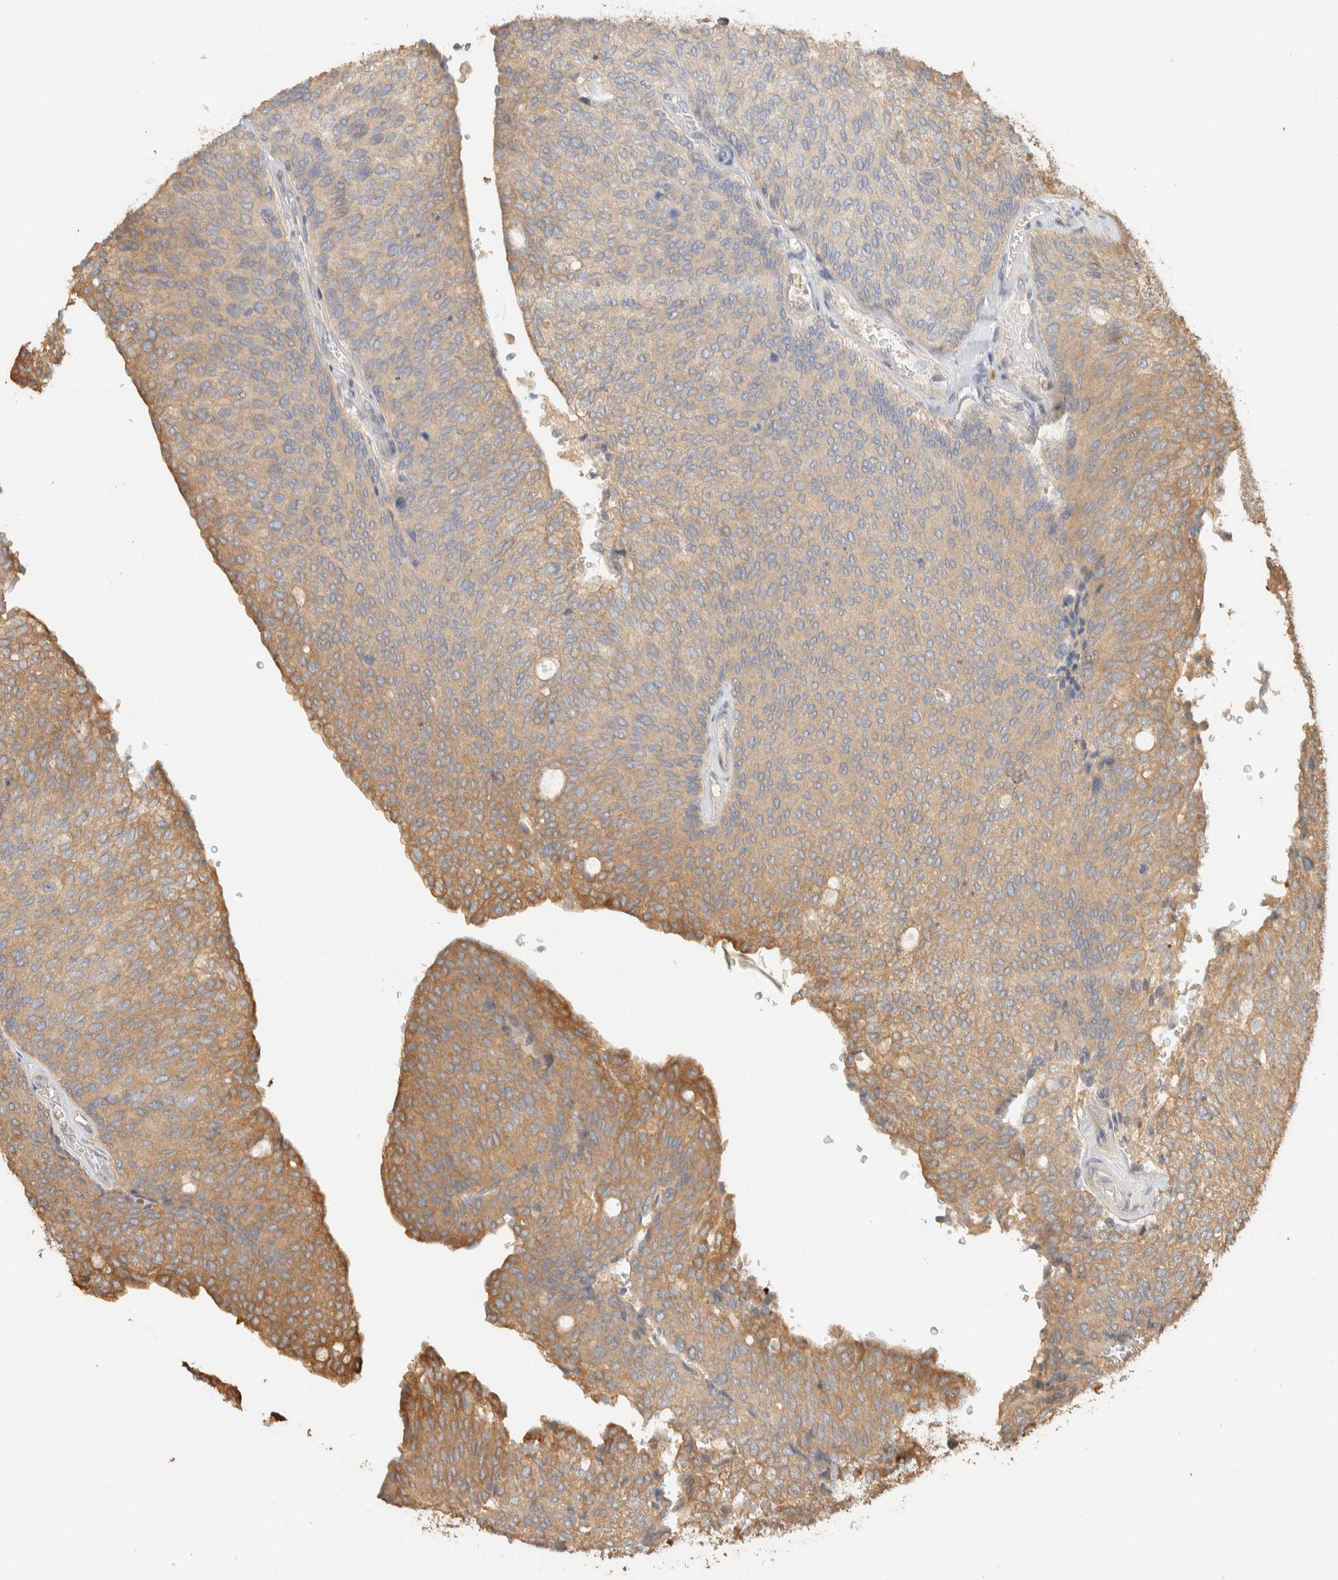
{"staining": {"intensity": "moderate", "quantity": "25%-75%", "location": "cytoplasmic/membranous"}, "tissue": "urothelial cancer", "cell_type": "Tumor cells", "image_type": "cancer", "snomed": [{"axis": "morphology", "description": "Urothelial carcinoma, Low grade"}, {"axis": "topography", "description": "Urinary bladder"}], "caption": "Immunohistochemistry (IHC) image of human urothelial cancer stained for a protein (brown), which demonstrates medium levels of moderate cytoplasmic/membranous expression in about 25%-75% of tumor cells.", "gene": "EXOC7", "patient": {"sex": "female", "age": 79}}